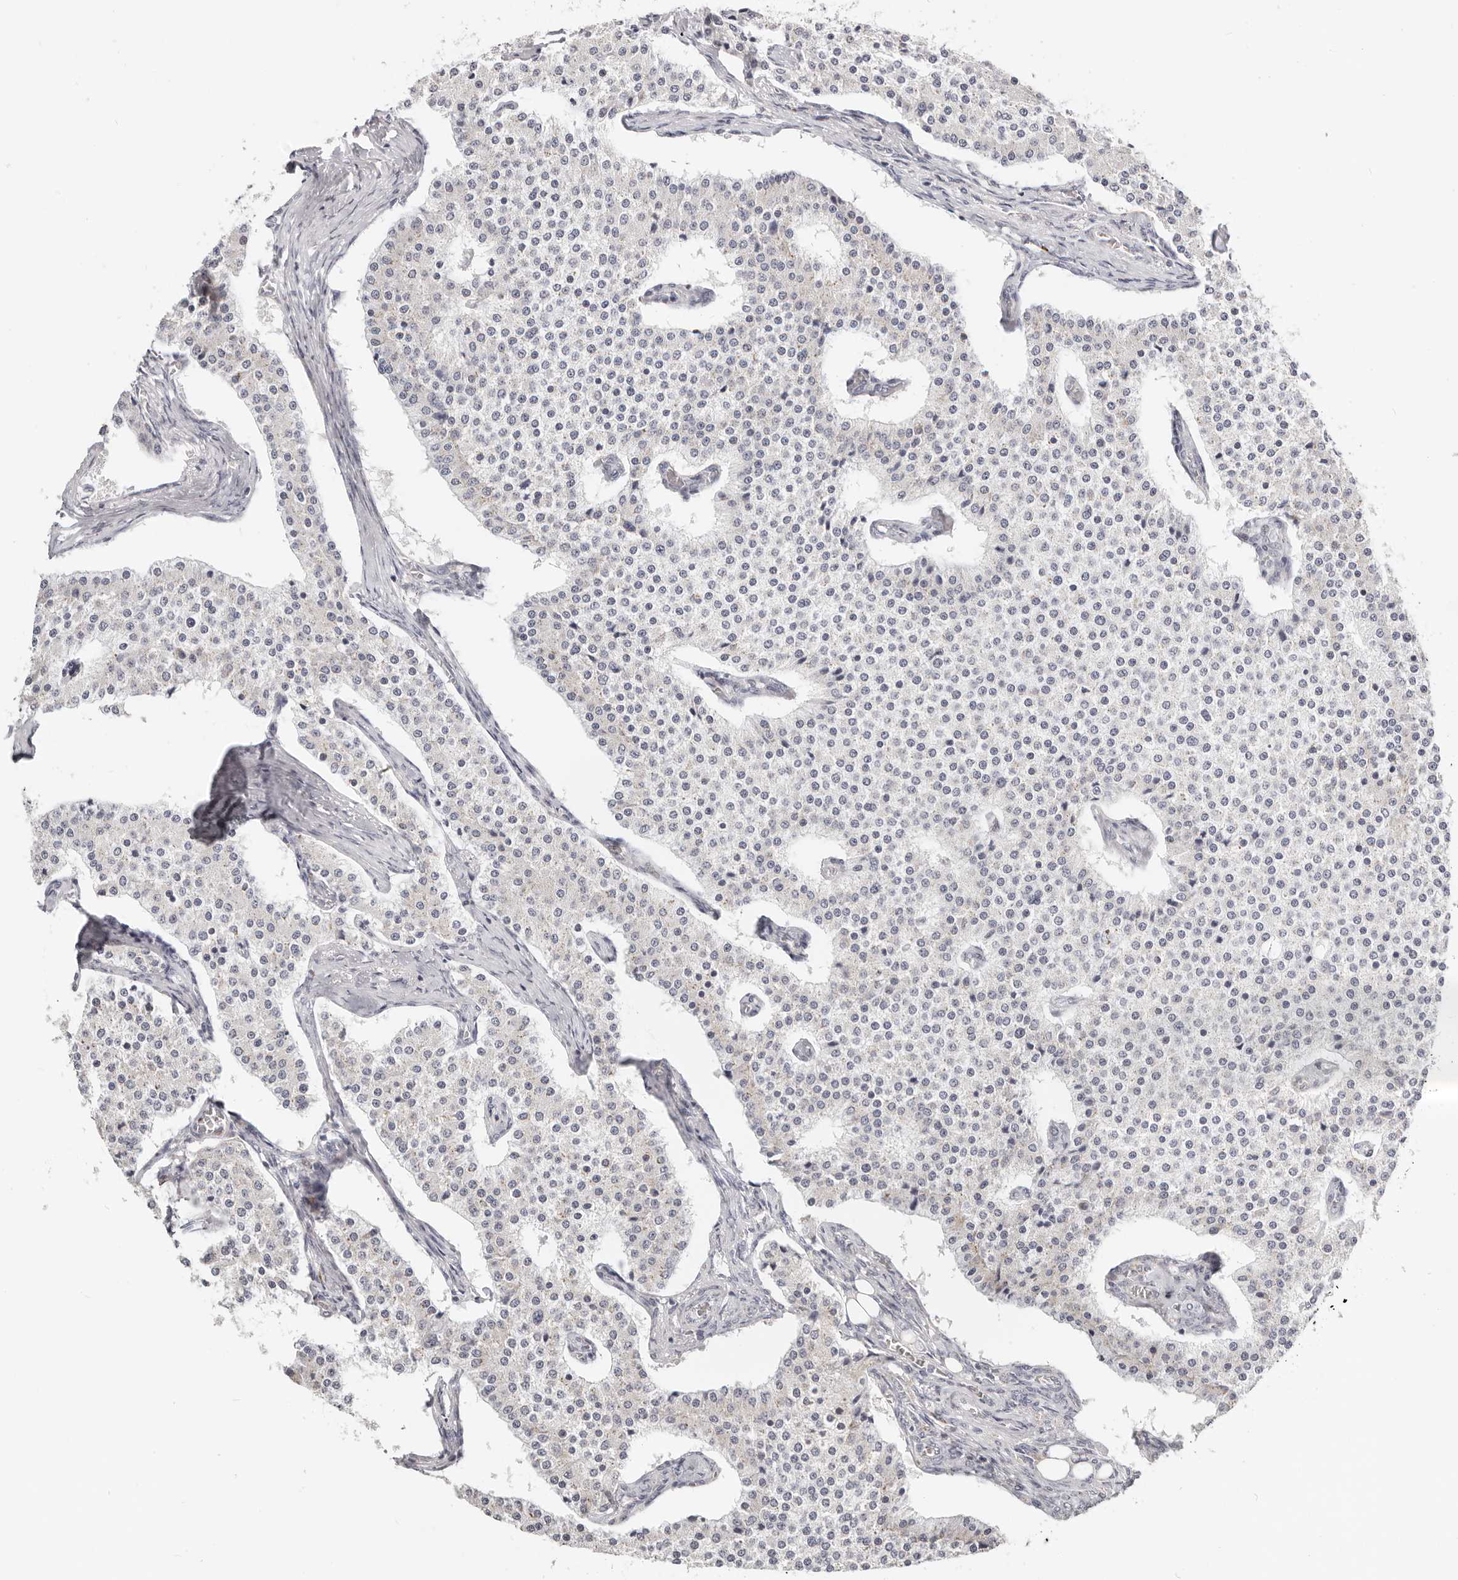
{"staining": {"intensity": "negative", "quantity": "none", "location": "none"}, "tissue": "carcinoid", "cell_type": "Tumor cells", "image_type": "cancer", "snomed": [{"axis": "morphology", "description": "Carcinoid, malignant, NOS"}, {"axis": "topography", "description": "Colon"}], "caption": "Tumor cells are negative for protein expression in human malignant carcinoid.", "gene": "IL32", "patient": {"sex": "female", "age": 52}}